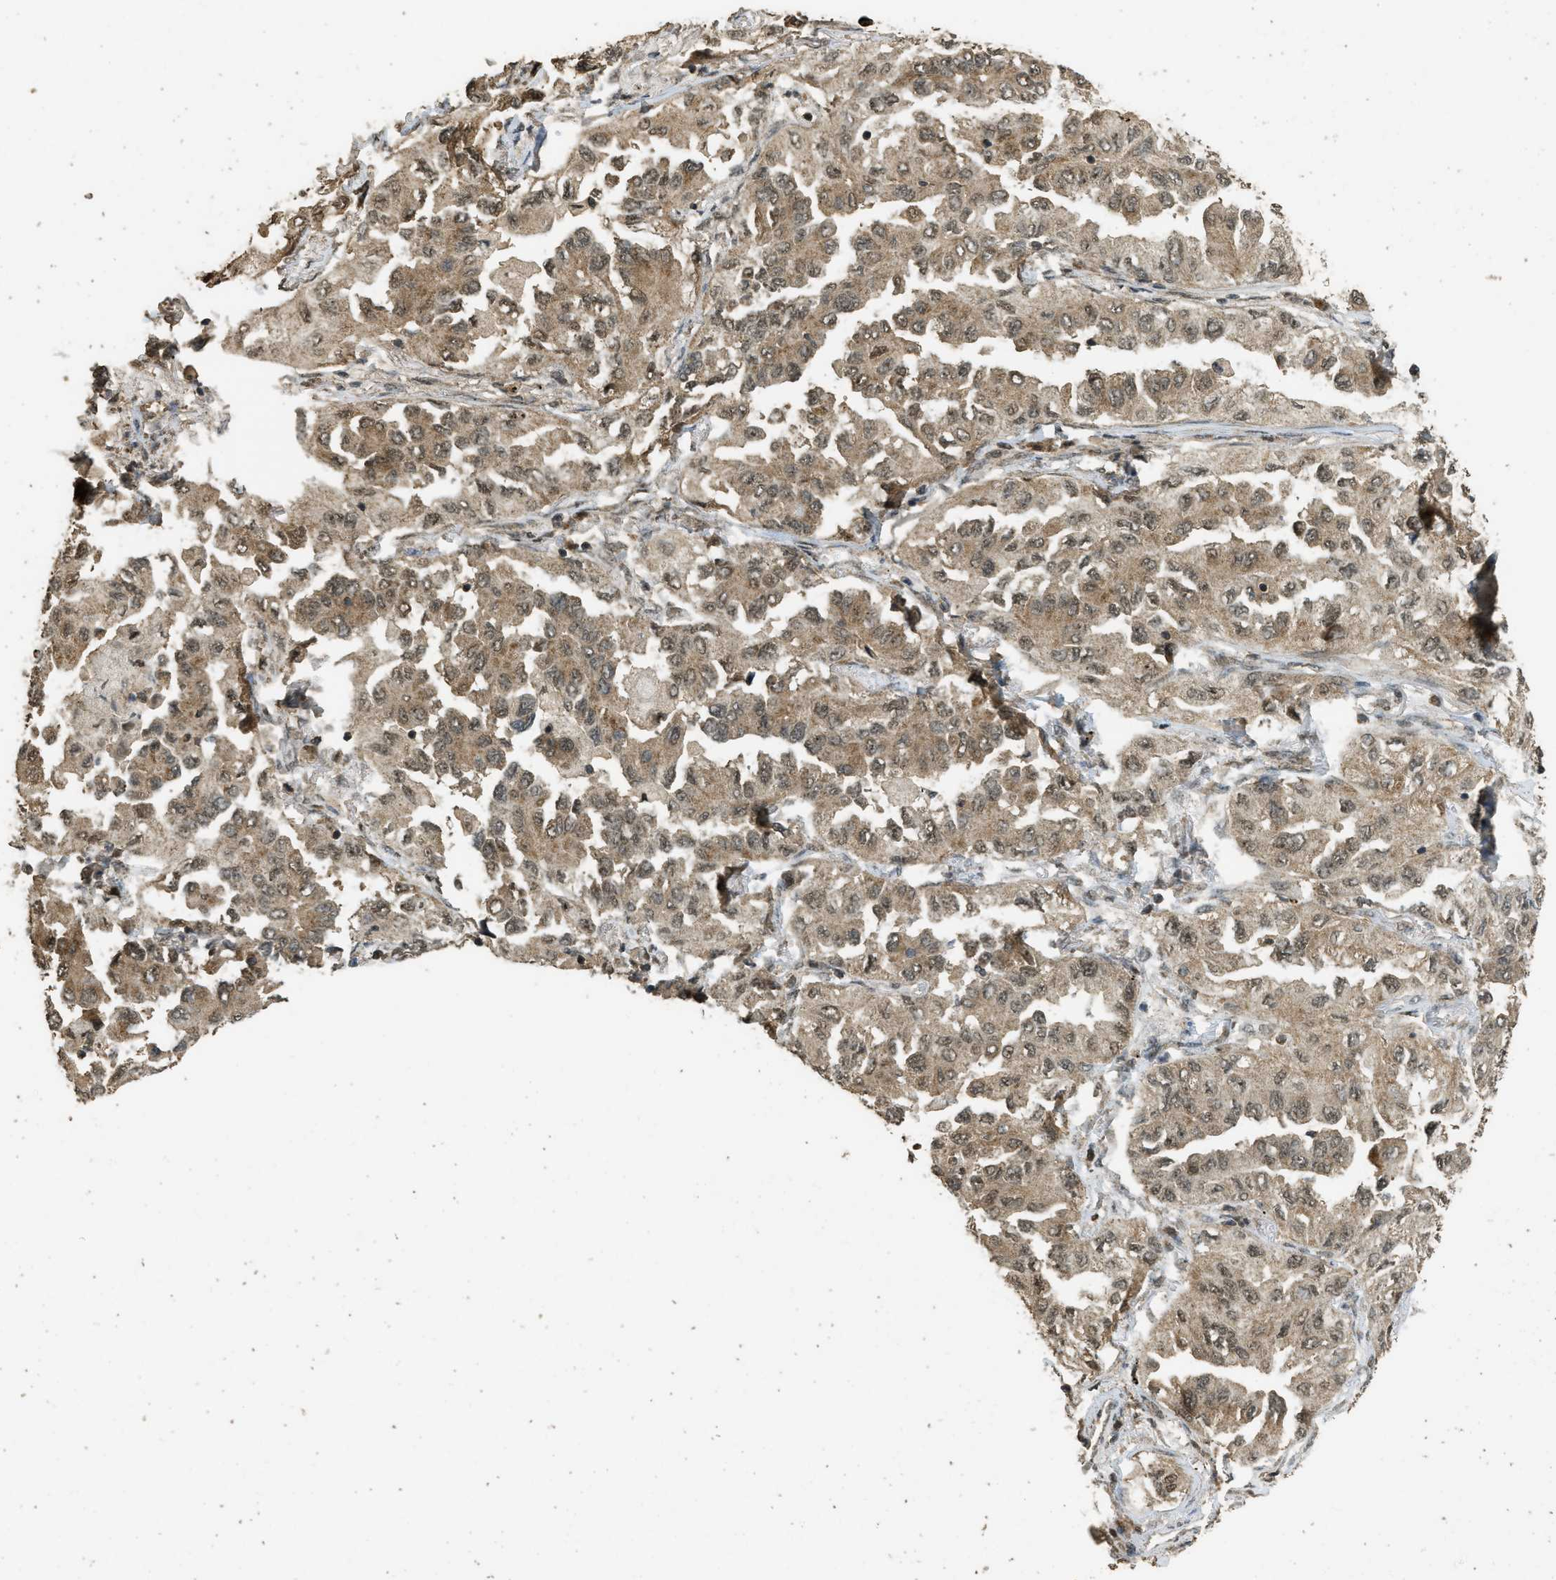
{"staining": {"intensity": "moderate", "quantity": ">75%", "location": "cytoplasmic/membranous,nuclear"}, "tissue": "lung cancer", "cell_type": "Tumor cells", "image_type": "cancer", "snomed": [{"axis": "morphology", "description": "Adenocarcinoma, NOS"}, {"axis": "topography", "description": "Lung"}], "caption": "Adenocarcinoma (lung) tissue shows moderate cytoplasmic/membranous and nuclear expression in about >75% of tumor cells", "gene": "CTPS1", "patient": {"sex": "female", "age": 65}}